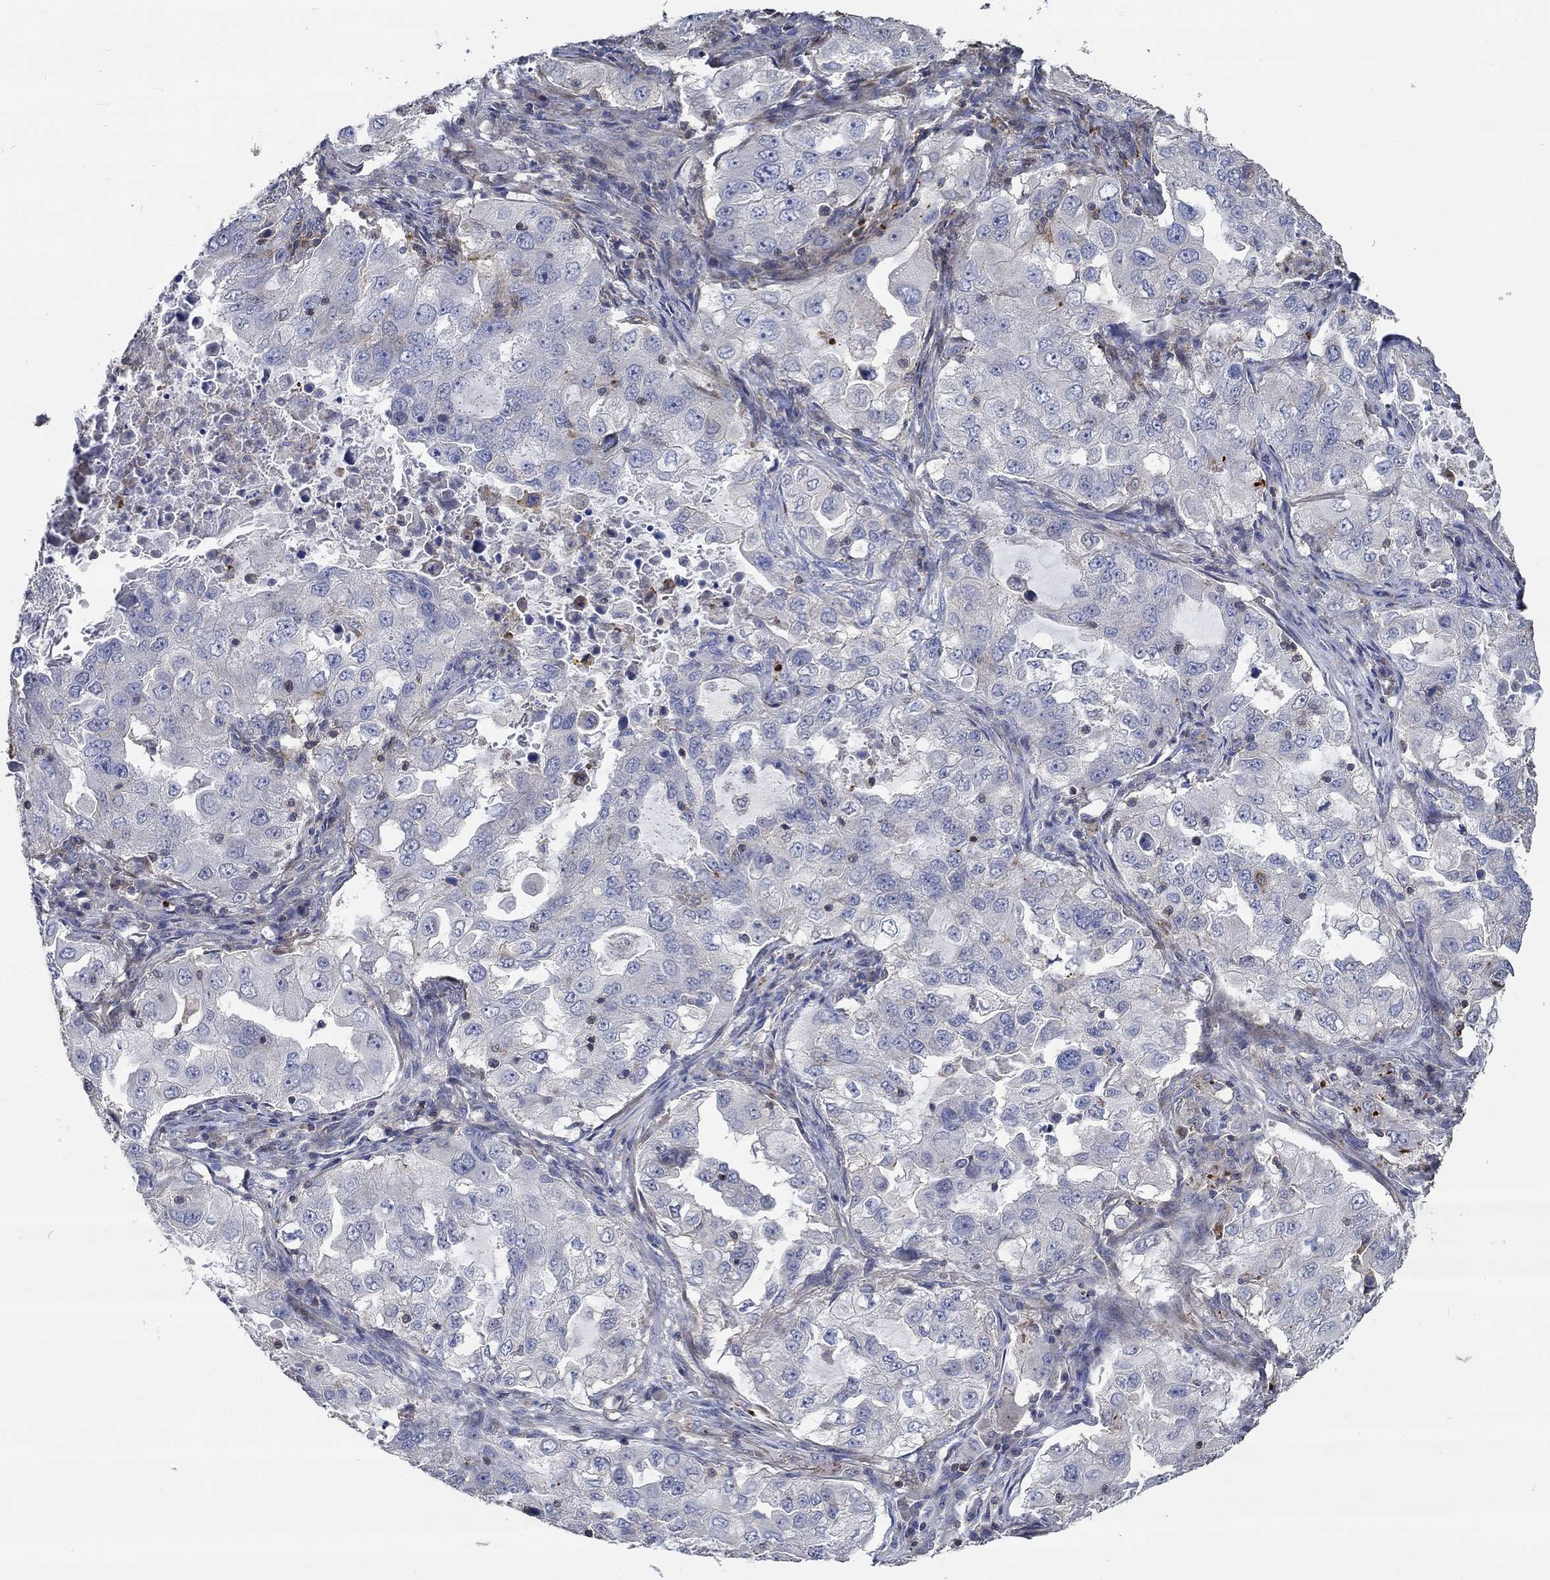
{"staining": {"intensity": "moderate", "quantity": "<25%", "location": "cytoplasmic/membranous"}, "tissue": "lung cancer", "cell_type": "Tumor cells", "image_type": "cancer", "snomed": [{"axis": "morphology", "description": "Adenocarcinoma, NOS"}, {"axis": "topography", "description": "Lung"}], "caption": "Moderate cytoplasmic/membranous staining for a protein is seen in approximately <25% of tumor cells of lung adenocarcinoma using immunohistochemistry (IHC).", "gene": "TNFAIP8L3", "patient": {"sex": "female", "age": 61}}